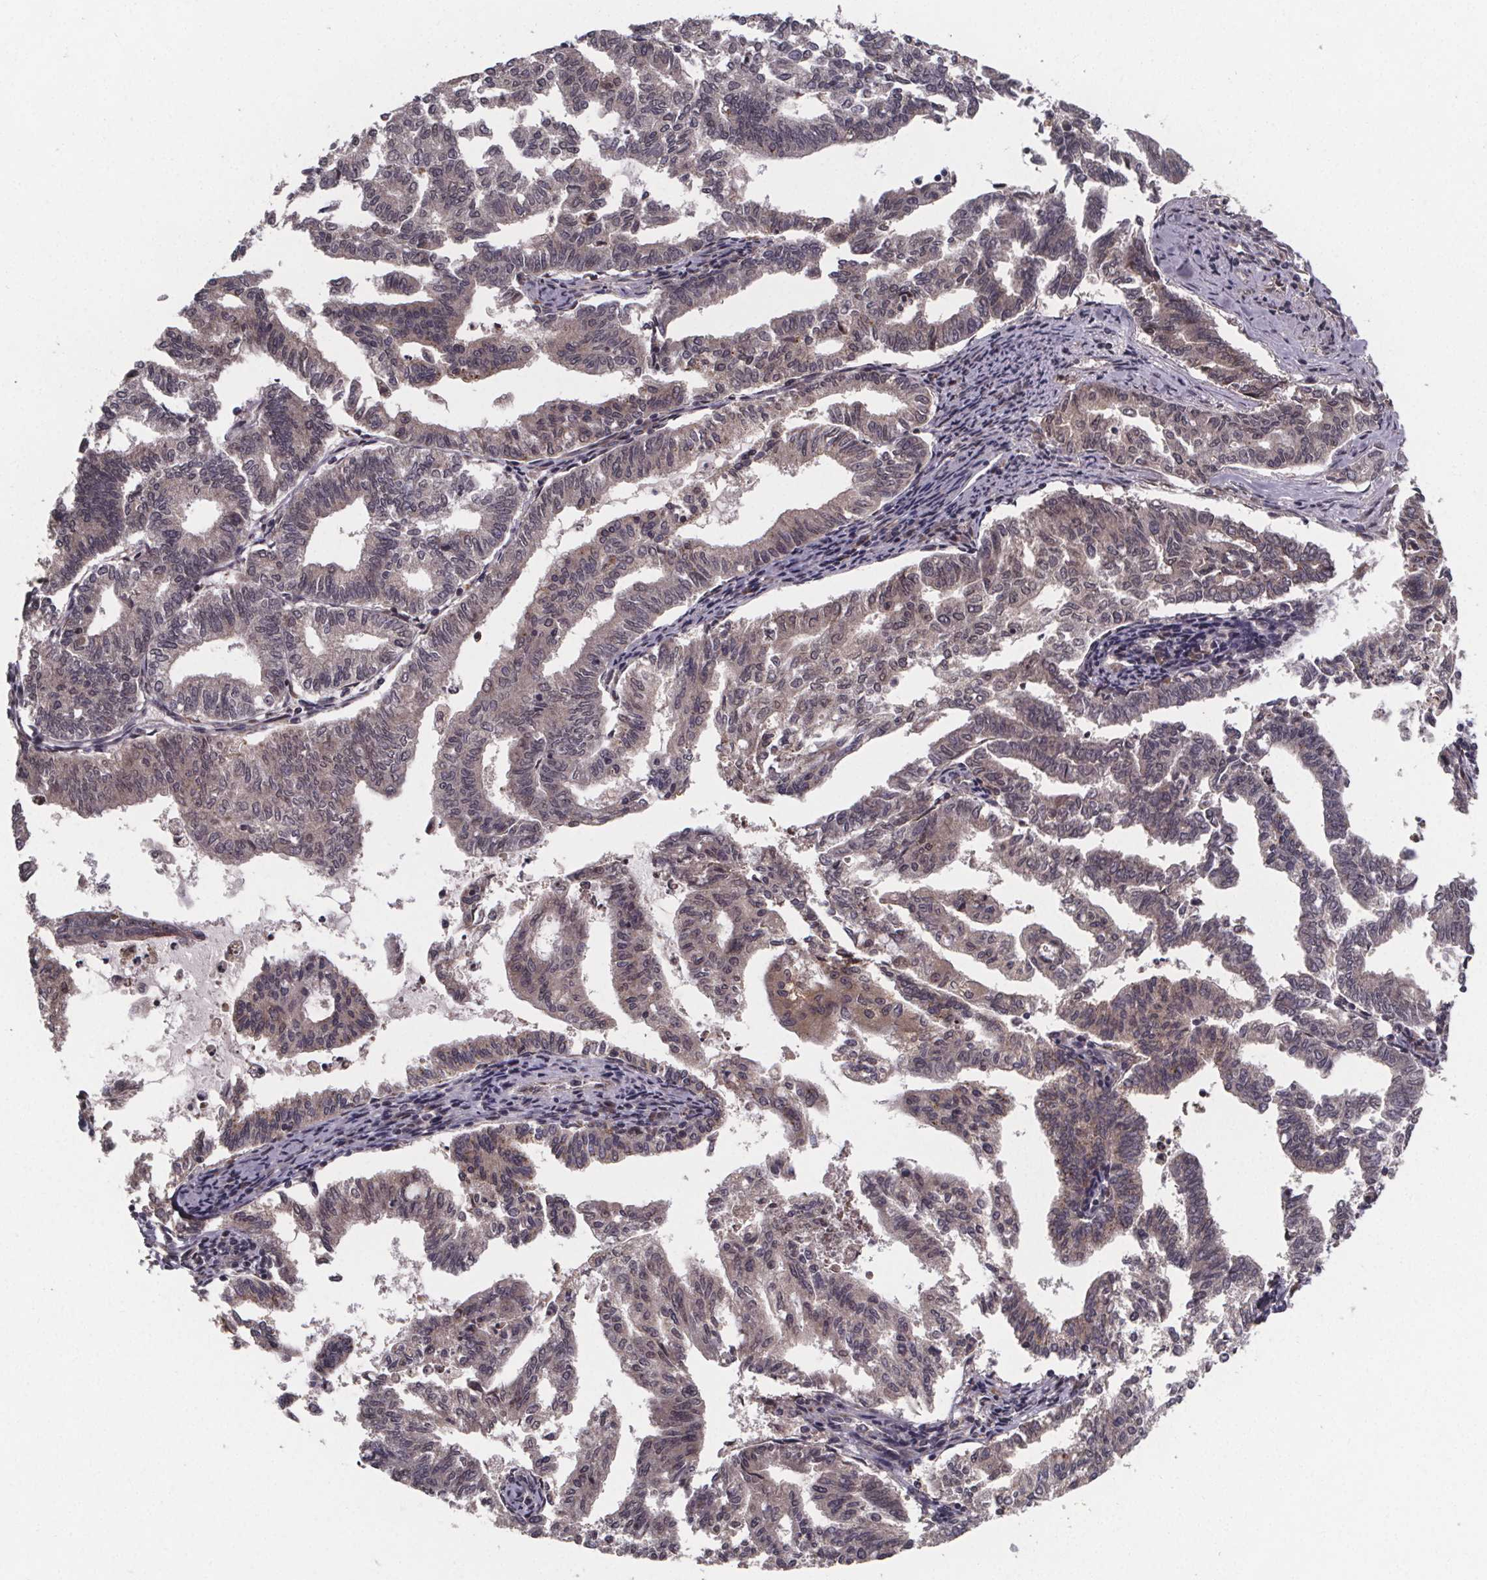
{"staining": {"intensity": "weak", "quantity": ">75%", "location": "cytoplasmic/membranous"}, "tissue": "endometrial cancer", "cell_type": "Tumor cells", "image_type": "cancer", "snomed": [{"axis": "morphology", "description": "Adenocarcinoma, NOS"}, {"axis": "topography", "description": "Endometrium"}], "caption": "This is an image of immunohistochemistry staining of endometrial adenocarcinoma, which shows weak expression in the cytoplasmic/membranous of tumor cells.", "gene": "SAT1", "patient": {"sex": "female", "age": 79}}